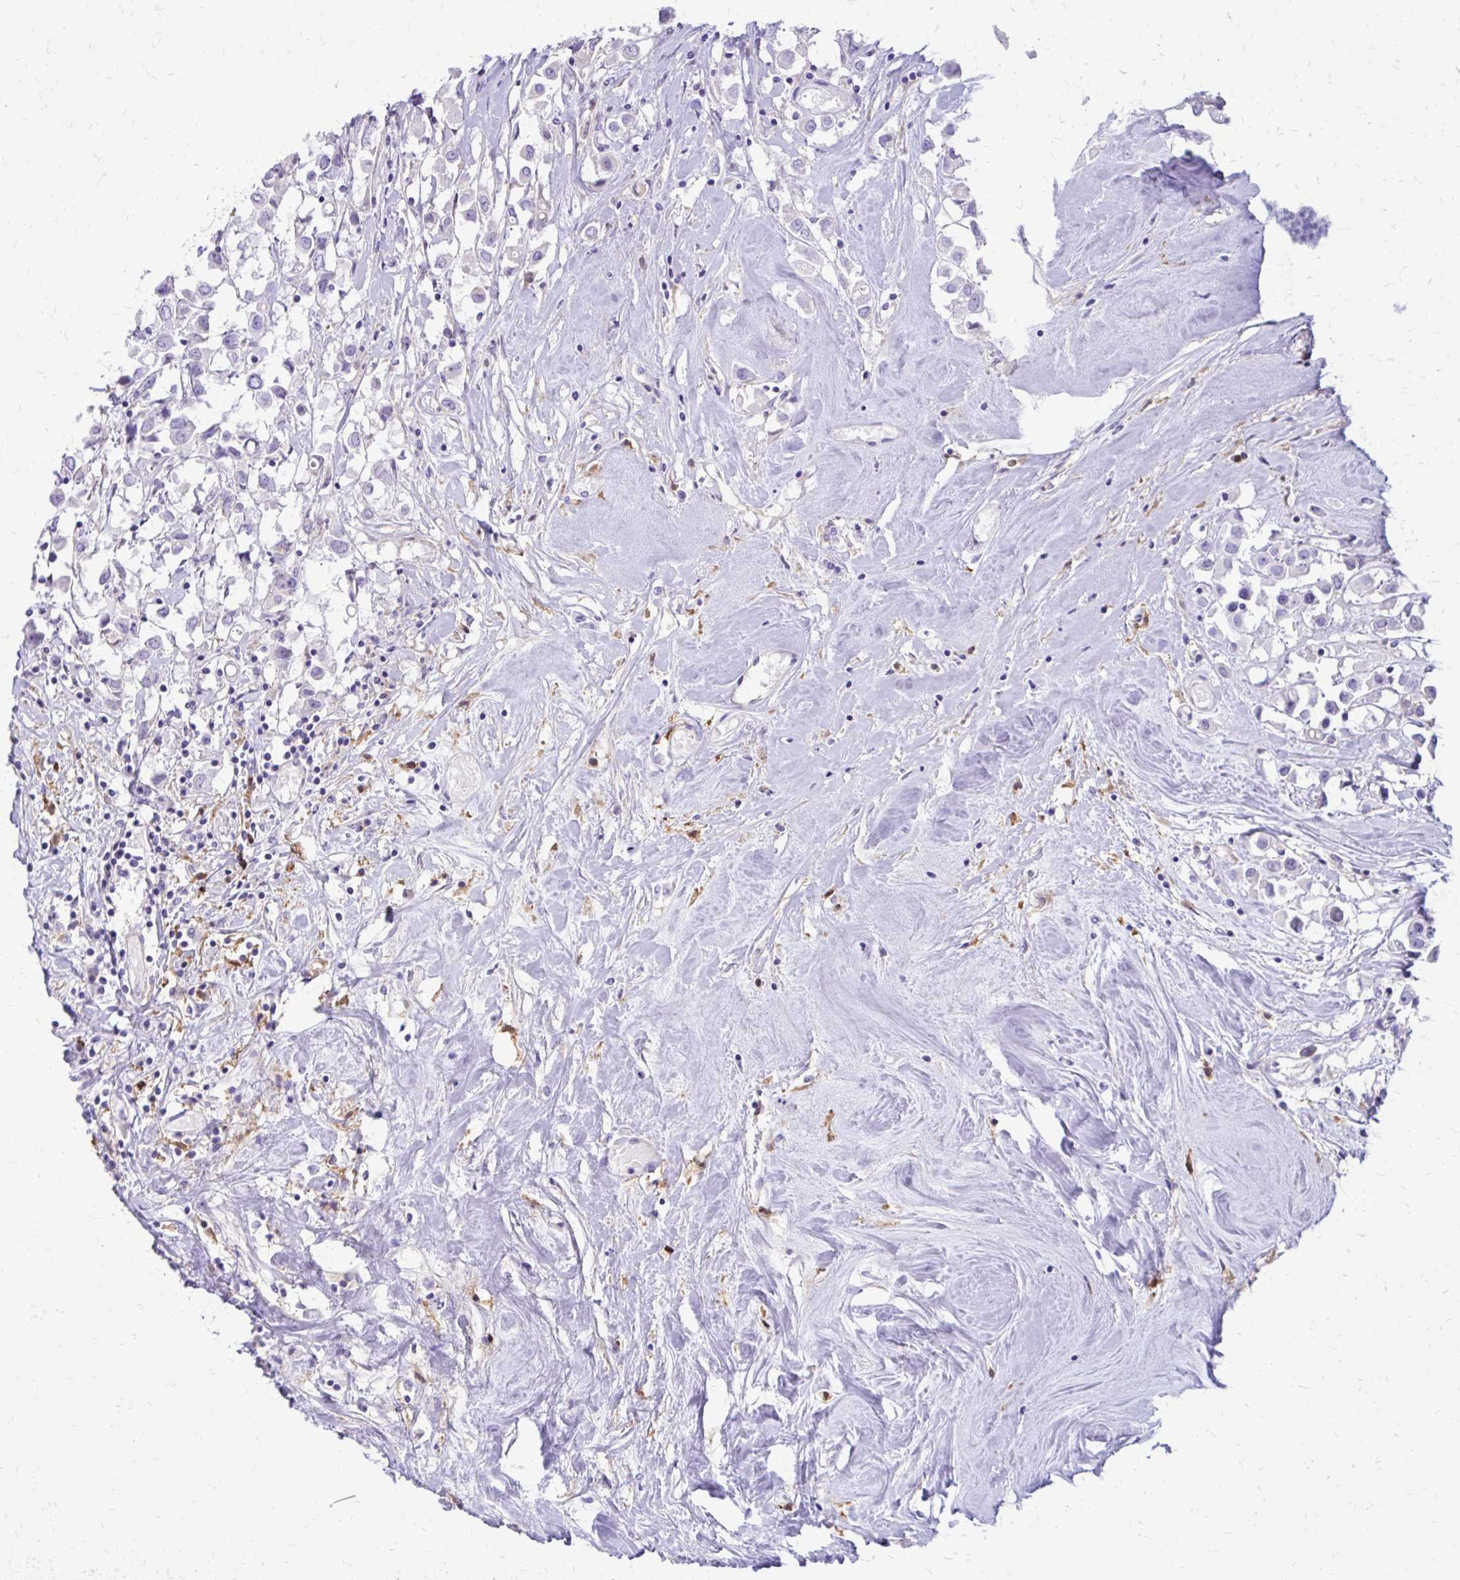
{"staining": {"intensity": "negative", "quantity": "none", "location": "none"}, "tissue": "breast cancer", "cell_type": "Tumor cells", "image_type": "cancer", "snomed": [{"axis": "morphology", "description": "Duct carcinoma"}, {"axis": "topography", "description": "Breast"}], "caption": "This micrograph is of breast cancer (infiltrating ductal carcinoma) stained with immunohistochemistry (IHC) to label a protein in brown with the nuclei are counter-stained blue. There is no positivity in tumor cells. (DAB (3,3'-diaminobenzidine) immunohistochemistry (IHC) visualized using brightfield microscopy, high magnification).", "gene": "SIGLEC11", "patient": {"sex": "female", "age": 61}}